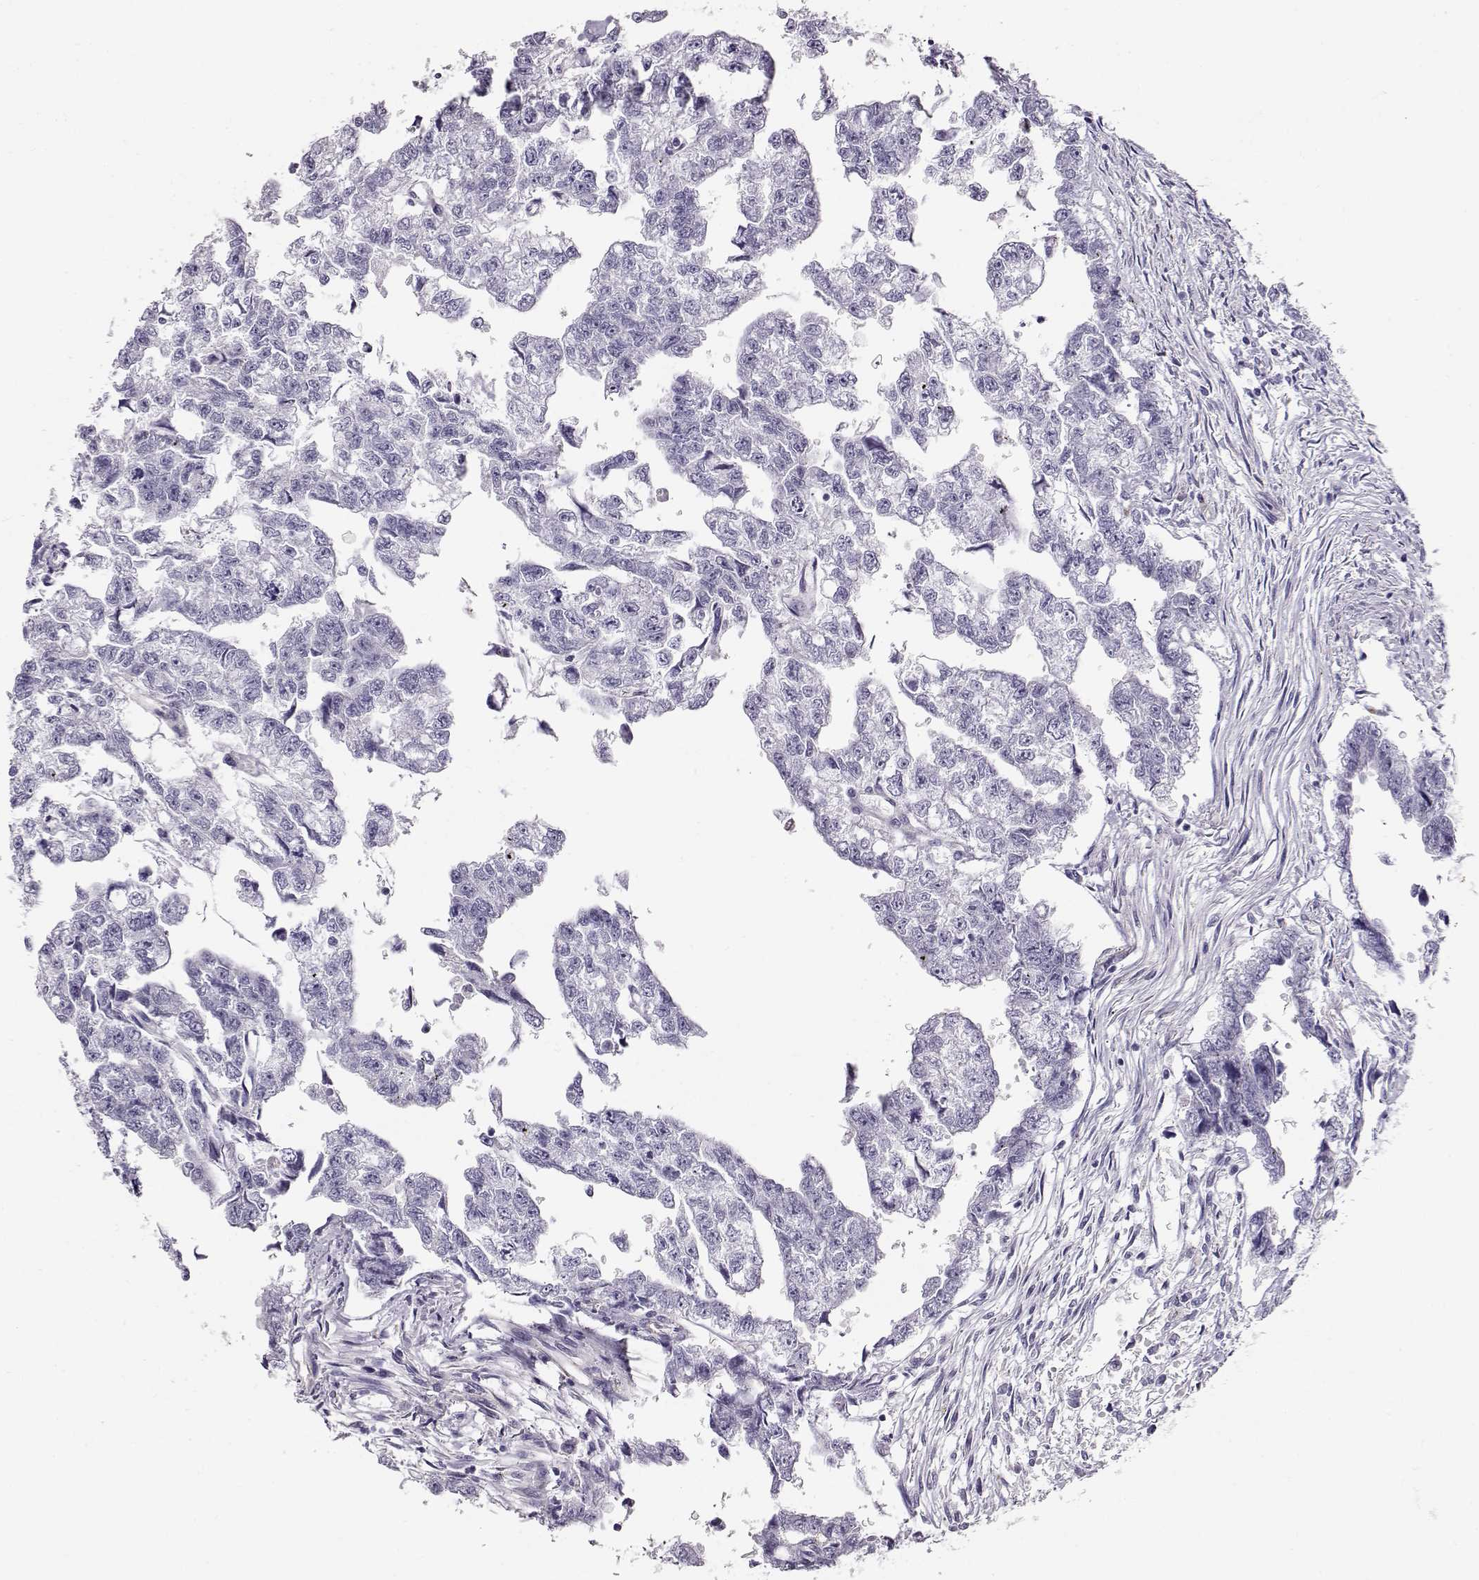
{"staining": {"intensity": "negative", "quantity": "none", "location": "none"}, "tissue": "testis cancer", "cell_type": "Tumor cells", "image_type": "cancer", "snomed": [{"axis": "morphology", "description": "Carcinoma, Embryonal, NOS"}, {"axis": "morphology", "description": "Teratoma, malignant, NOS"}, {"axis": "topography", "description": "Testis"}], "caption": "Histopathology image shows no significant protein expression in tumor cells of testis cancer. Brightfield microscopy of immunohistochemistry (IHC) stained with DAB (brown) and hematoxylin (blue), captured at high magnification.", "gene": "RBM44", "patient": {"sex": "male", "age": 44}}